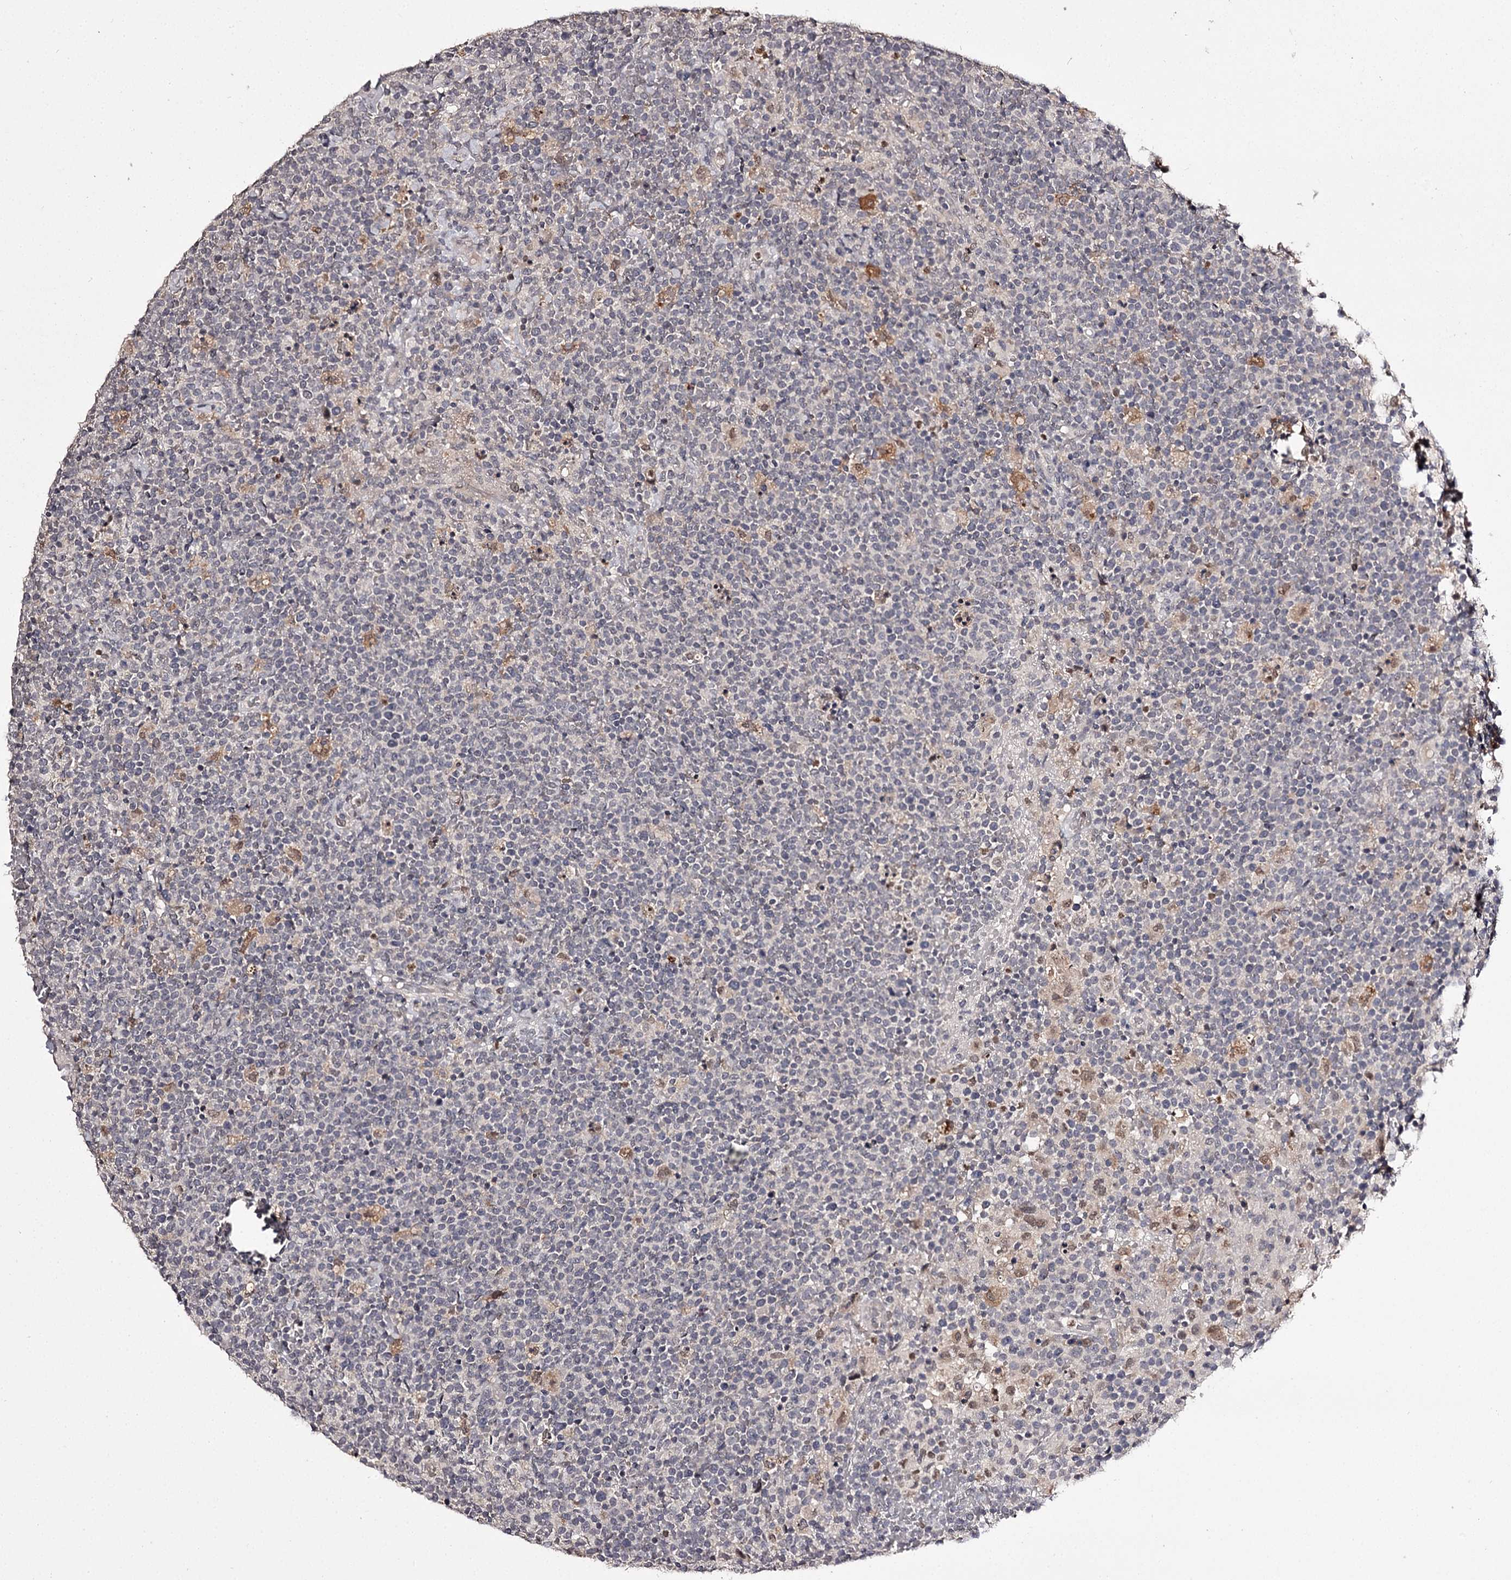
{"staining": {"intensity": "weak", "quantity": "<25%", "location": "cytoplasmic/membranous"}, "tissue": "lymphoma", "cell_type": "Tumor cells", "image_type": "cancer", "snomed": [{"axis": "morphology", "description": "Malignant lymphoma, non-Hodgkin's type, High grade"}, {"axis": "topography", "description": "Lymph node"}], "caption": "High power microscopy micrograph of an IHC histopathology image of lymphoma, revealing no significant staining in tumor cells. (Immunohistochemistry (ihc), brightfield microscopy, high magnification).", "gene": "SLC32A1", "patient": {"sex": "male", "age": 61}}